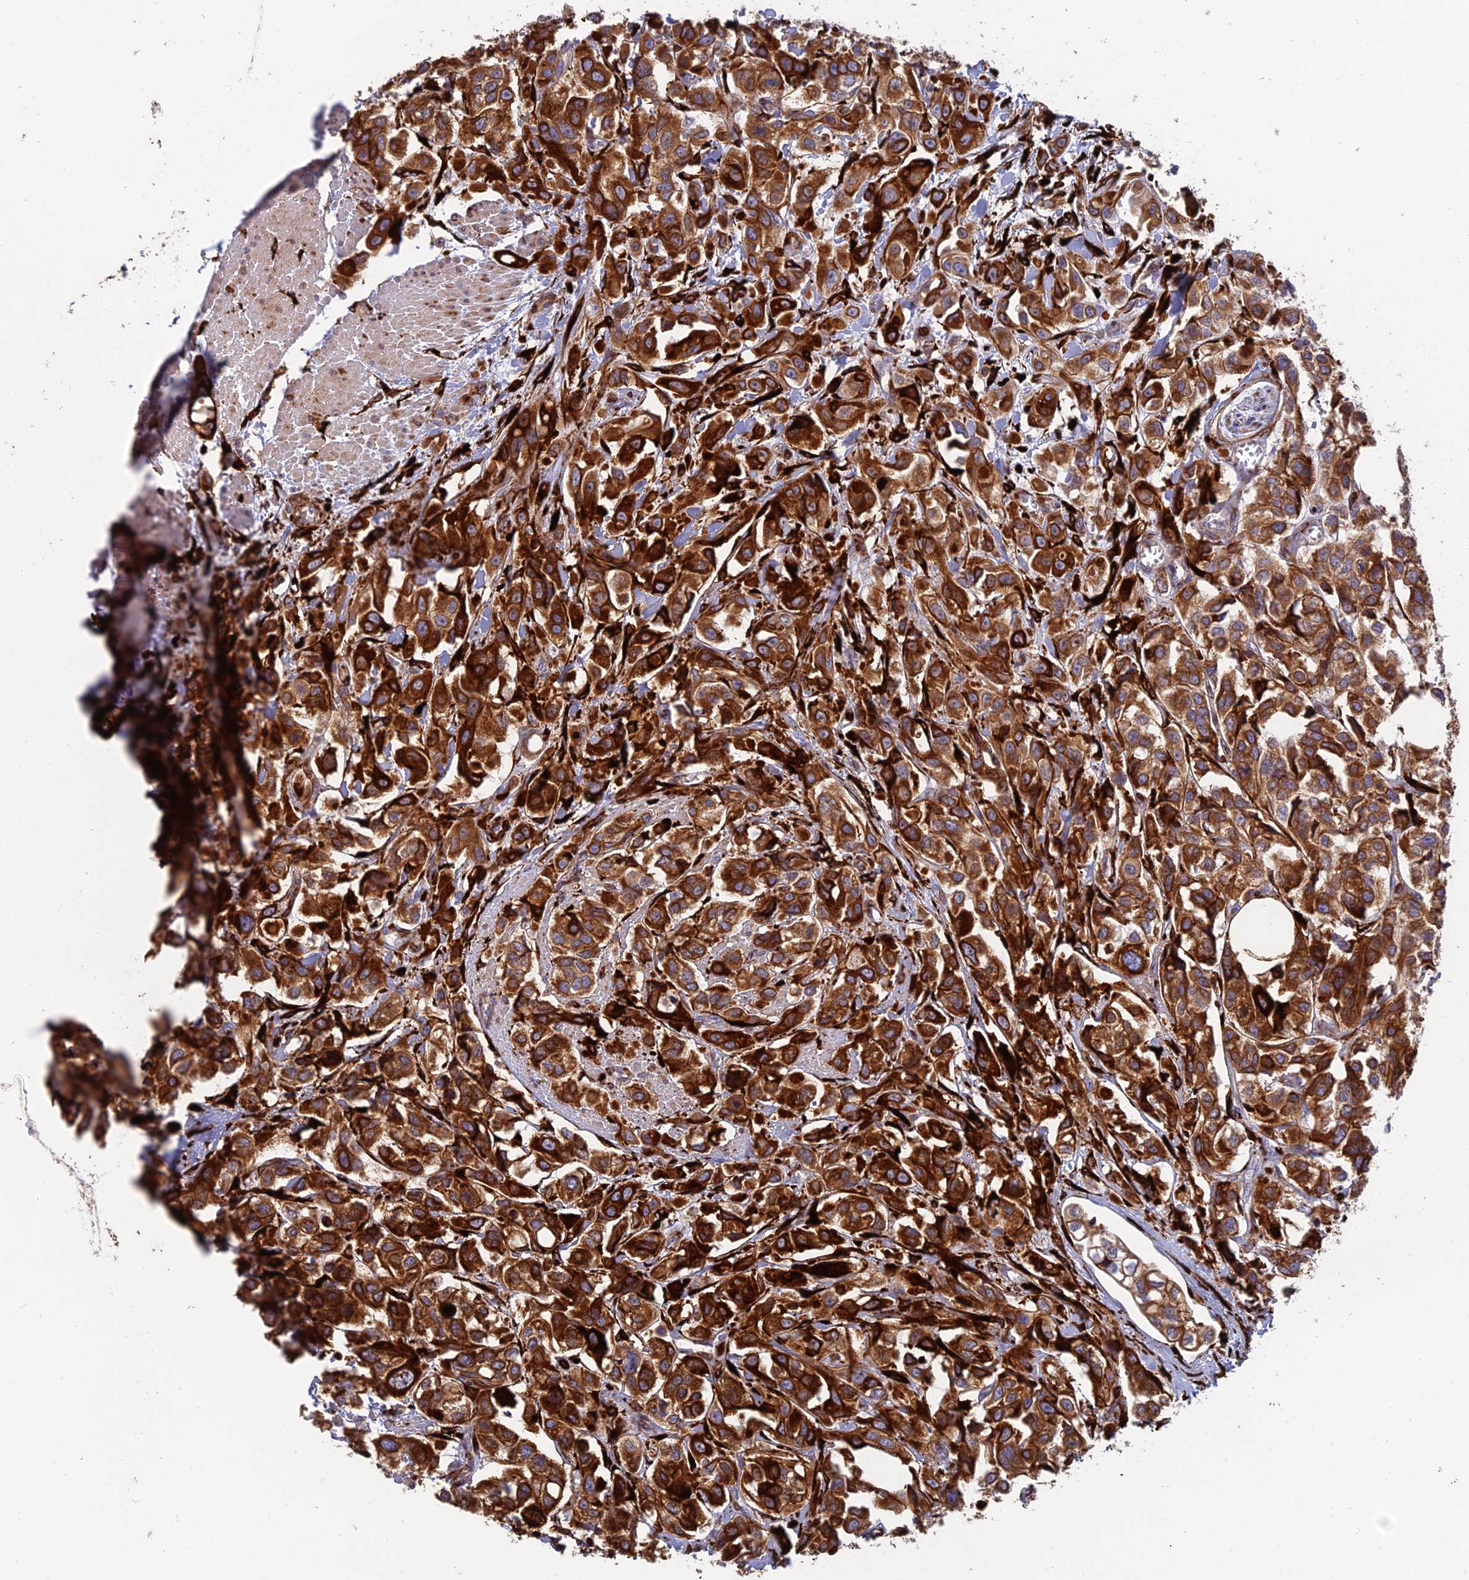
{"staining": {"intensity": "strong", "quantity": ">75%", "location": "cytoplasmic/membranous"}, "tissue": "urothelial cancer", "cell_type": "Tumor cells", "image_type": "cancer", "snomed": [{"axis": "morphology", "description": "Urothelial carcinoma, High grade"}, {"axis": "topography", "description": "Urinary bladder"}], "caption": "Immunohistochemistry (IHC) of urothelial cancer displays high levels of strong cytoplasmic/membranous staining in approximately >75% of tumor cells.", "gene": "RCN3", "patient": {"sex": "male", "age": 67}}